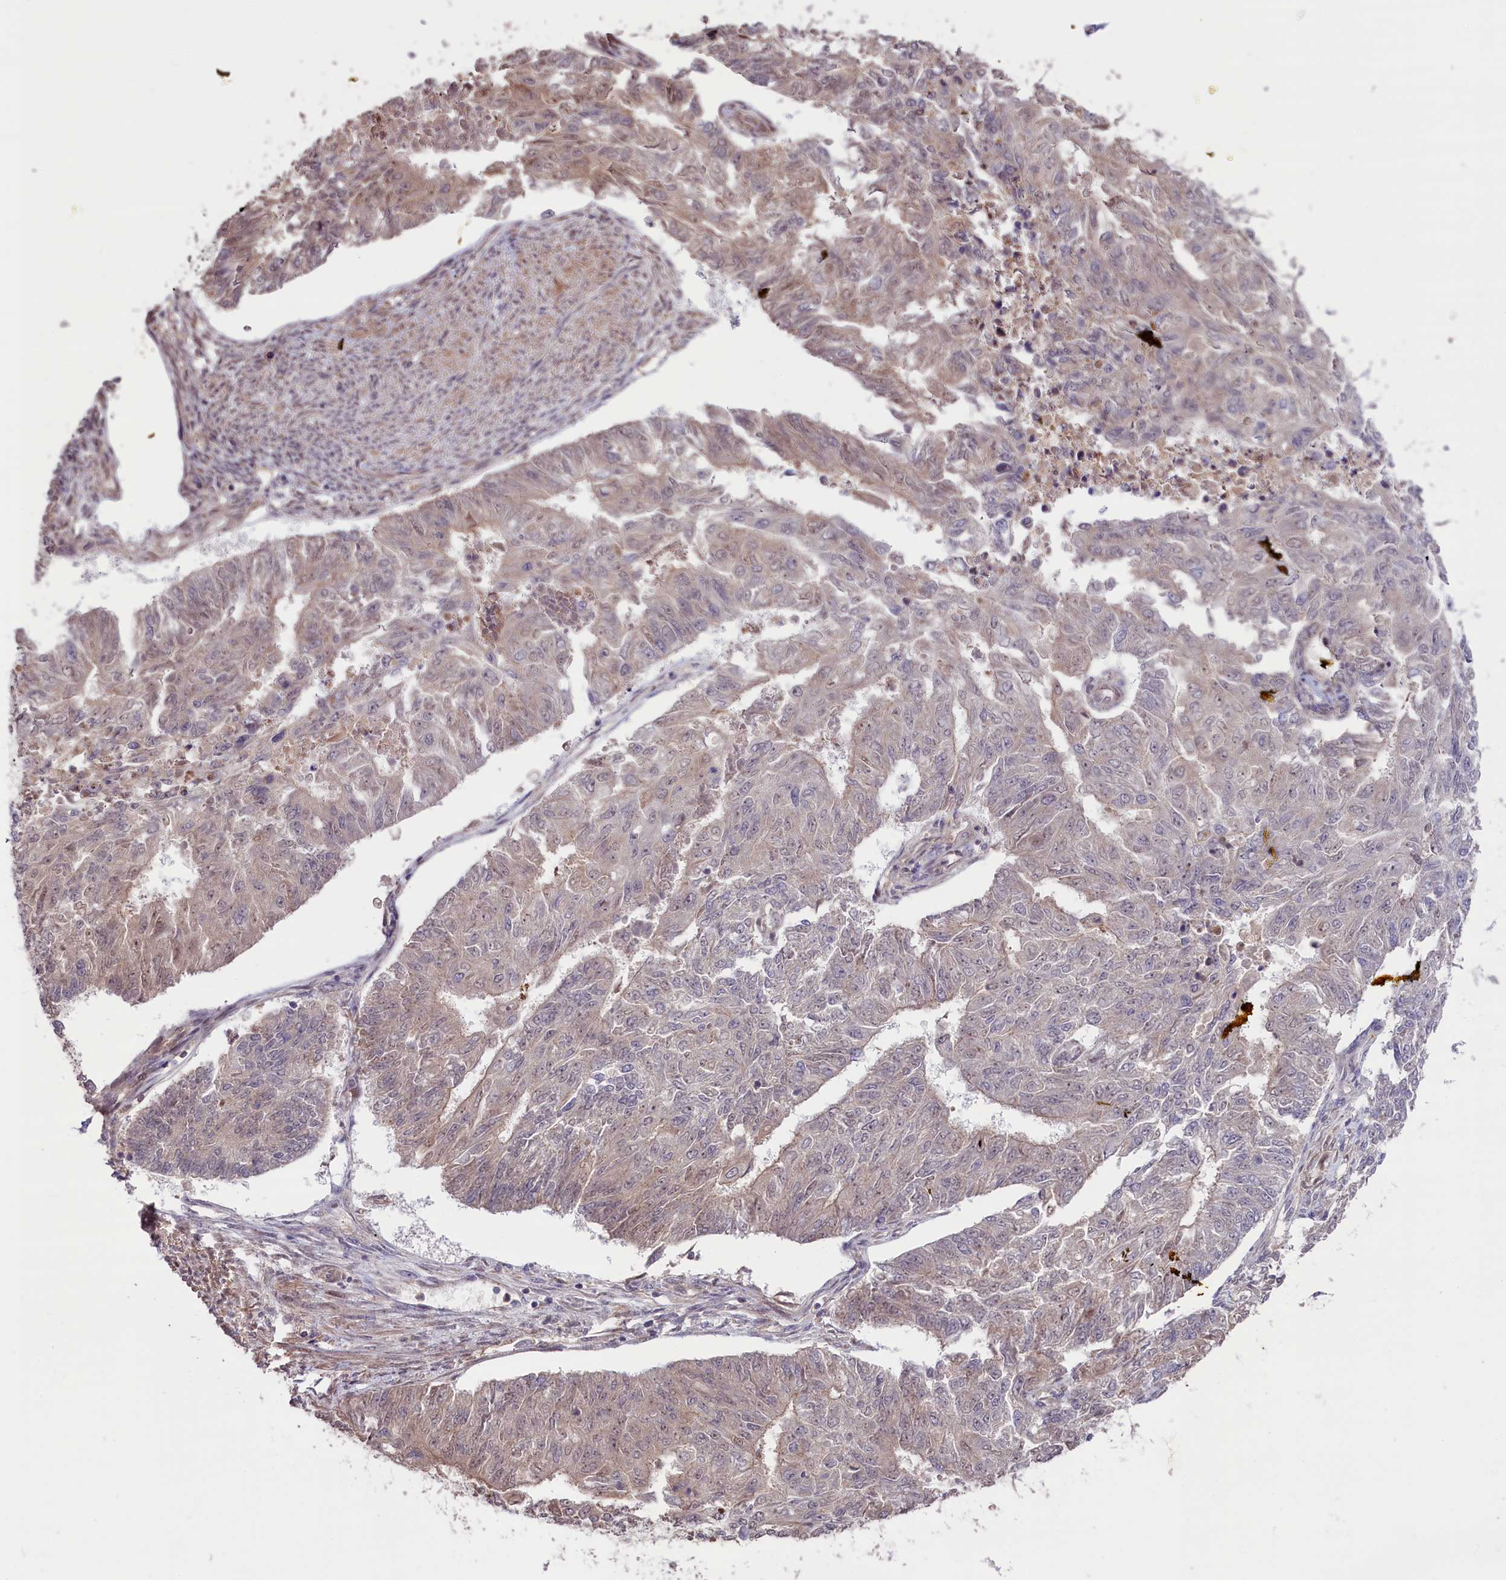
{"staining": {"intensity": "weak", "quantity": "<25%", "location": "nuclear"}, "tissue": "endometrial cancer", "cell_type": "Tumor cells", "image_type": "cancer", "snomed": [{"axis": "morphology", "description": "Adenocarcinoma, NOS"}, {"axis": "topography", "description": "Endometrium"}], "caption": "The micrograph reveals no staining of tumor cells in endometrial cancer (adenocarcinoma). The staining was performed using DAB to visualize the protein expression in brown, while the nuclei were stained in blue with hematoxylin (Magnification: 20x).", "gene": "RIC8A", "patient": {"sex": "female", "age": 32}}